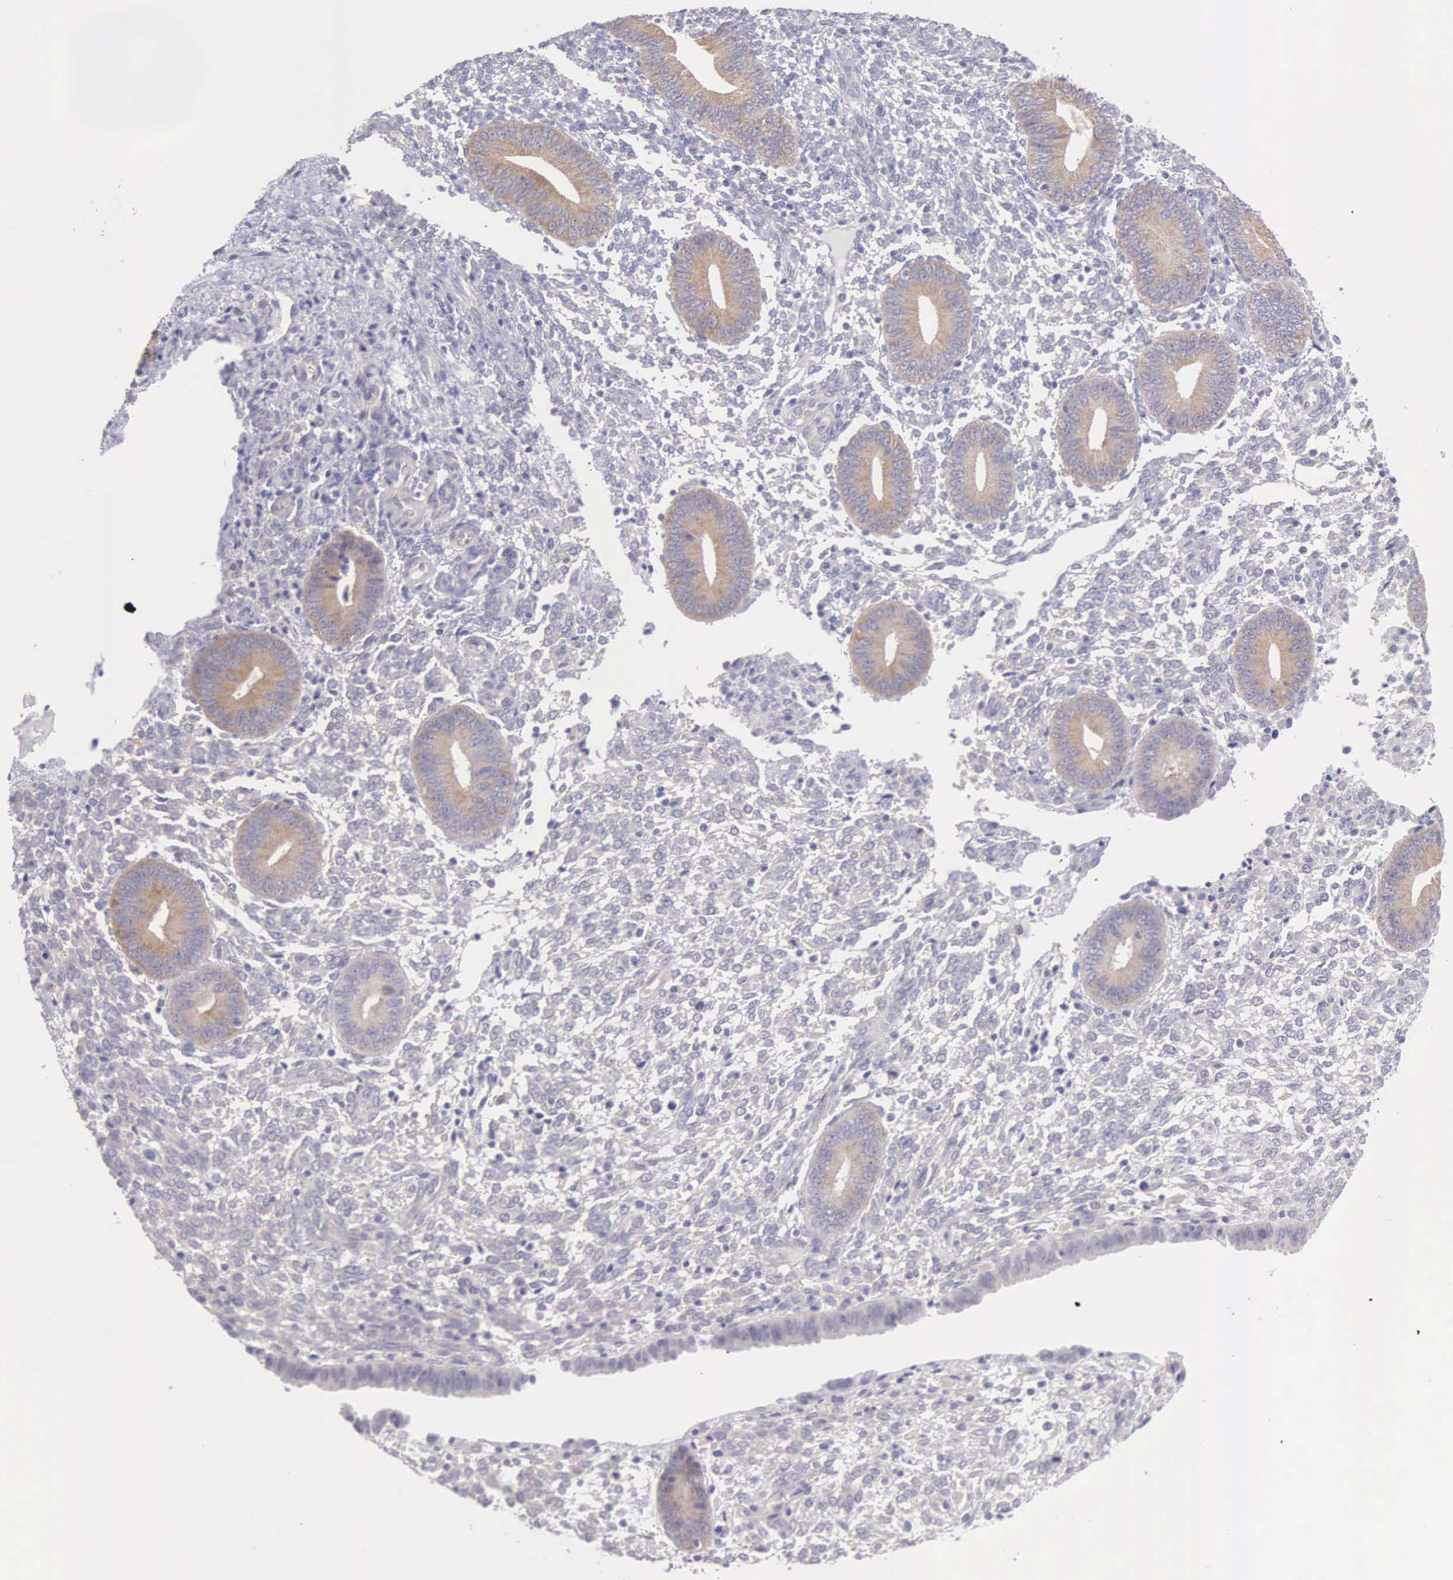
{"staining": {"intensity": "weak", "quantity": "25%-75%", "location": "cytoplasmic/membranous"}, "tissue": "endometrium", "cell_type": "Cells in endometrial stroma", "image_type": "normal", "snomed": [{"axis": "morphology", "description": "Normal tissue, NOS"}, {"axis": "topography", "description": "Endometrium"}], "caption": "IHC (DAB (3,3'-diaminobenzidine)) staining of normal human endometrium displays weak cytoplasmic/membranous protein staining in about 25%-75% of cells in endometrial stroma. (Stains: DAB (3,3'-diaminobenzidine) in brown, nuclei in blue, Microscopy: brightfield microscopy at high magnification).", "gene": "ARFGAP3", "patient": {"sex": "female", "age": 35}}